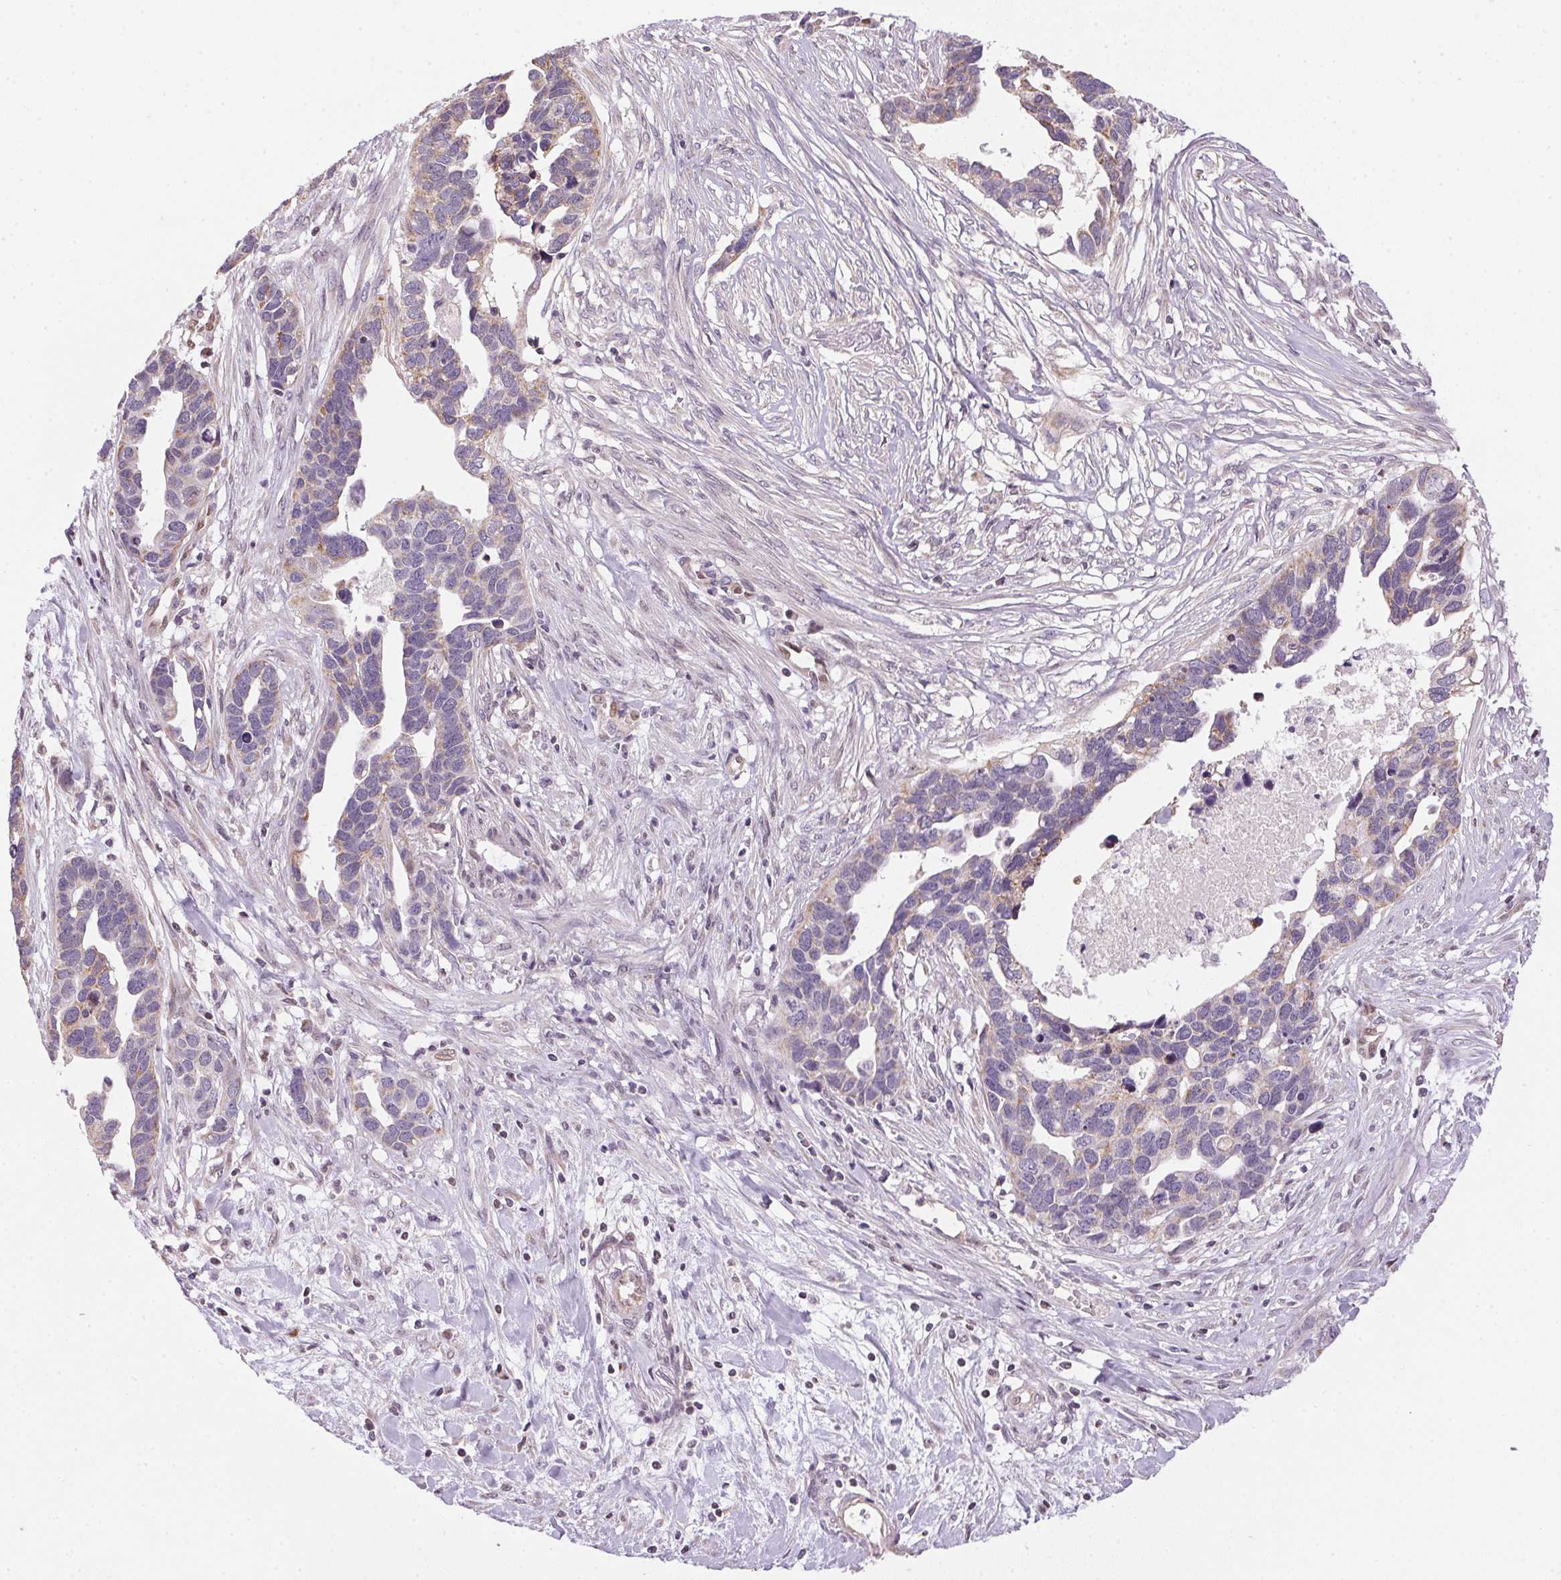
{"staining": {"intensity": "weak", "quantity": "25%-75%", "location": "cytoplasmic/membranous"}, "tissue": "ovarian cancer", "cell_type": "Tumor cells", "image_type": "cancer", "snomed": [{"axis": "morphology", "description": "Cystadenocarcinoma, serous, NOS"}, {"axis": "topography", "description": "Ovary"}], "caption": "A brown stain highlights weak cytoplasmic/membranous staining of a protein in human serous cystadenocarcinoma (ovarian) tumor cells.", "gene": "SC5D", "patient": {"sex": "female", "age": 54}}